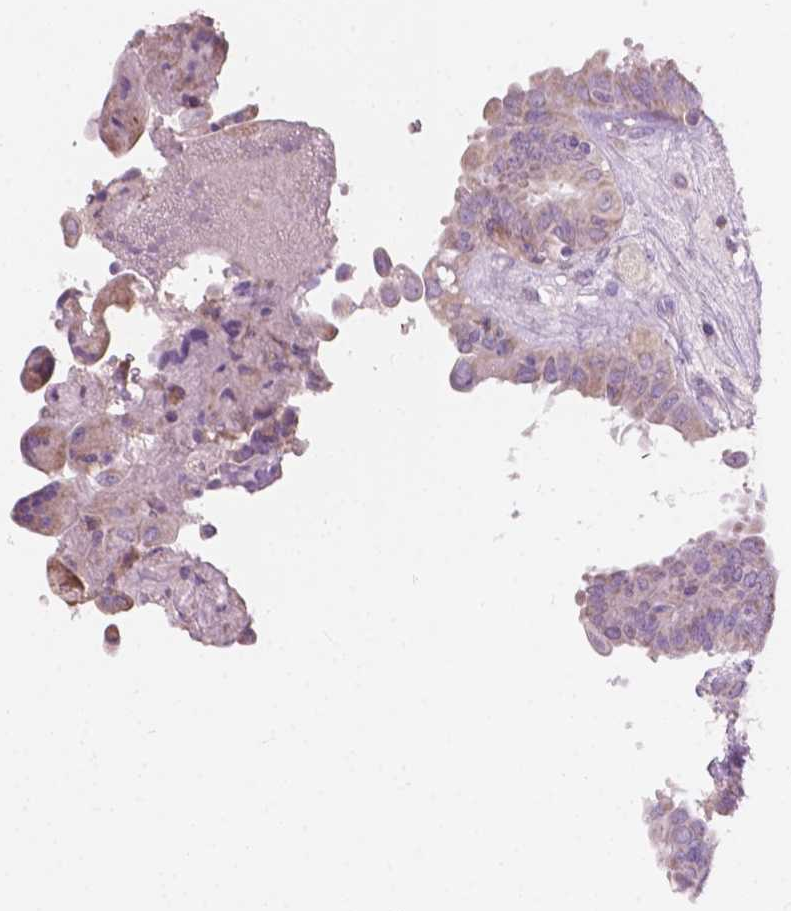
{"staining": {"intensity": "weak", "quantity": "<25%", "location": "cytoplasmic/membranous"}, "tissue": "thyroid cancer", "cell_type": "Tumor cells", "image_type": "cancer", "snomed": [{"axis": "morphology", "description": "Papillary adenocarcinoma, NOS"}, {"axis": "topography", "description": "Thyroid gland"}], "caption": "This histopathology image is of thyroid cancer (papillary adenocarcinoma) stained with IHC to label a protein in brown with the nuclei are counter-stained blue. There is no positivity in tumor cells.", "gene": "NDUFS1", "patient": {"sex": "female", "age": 37}}